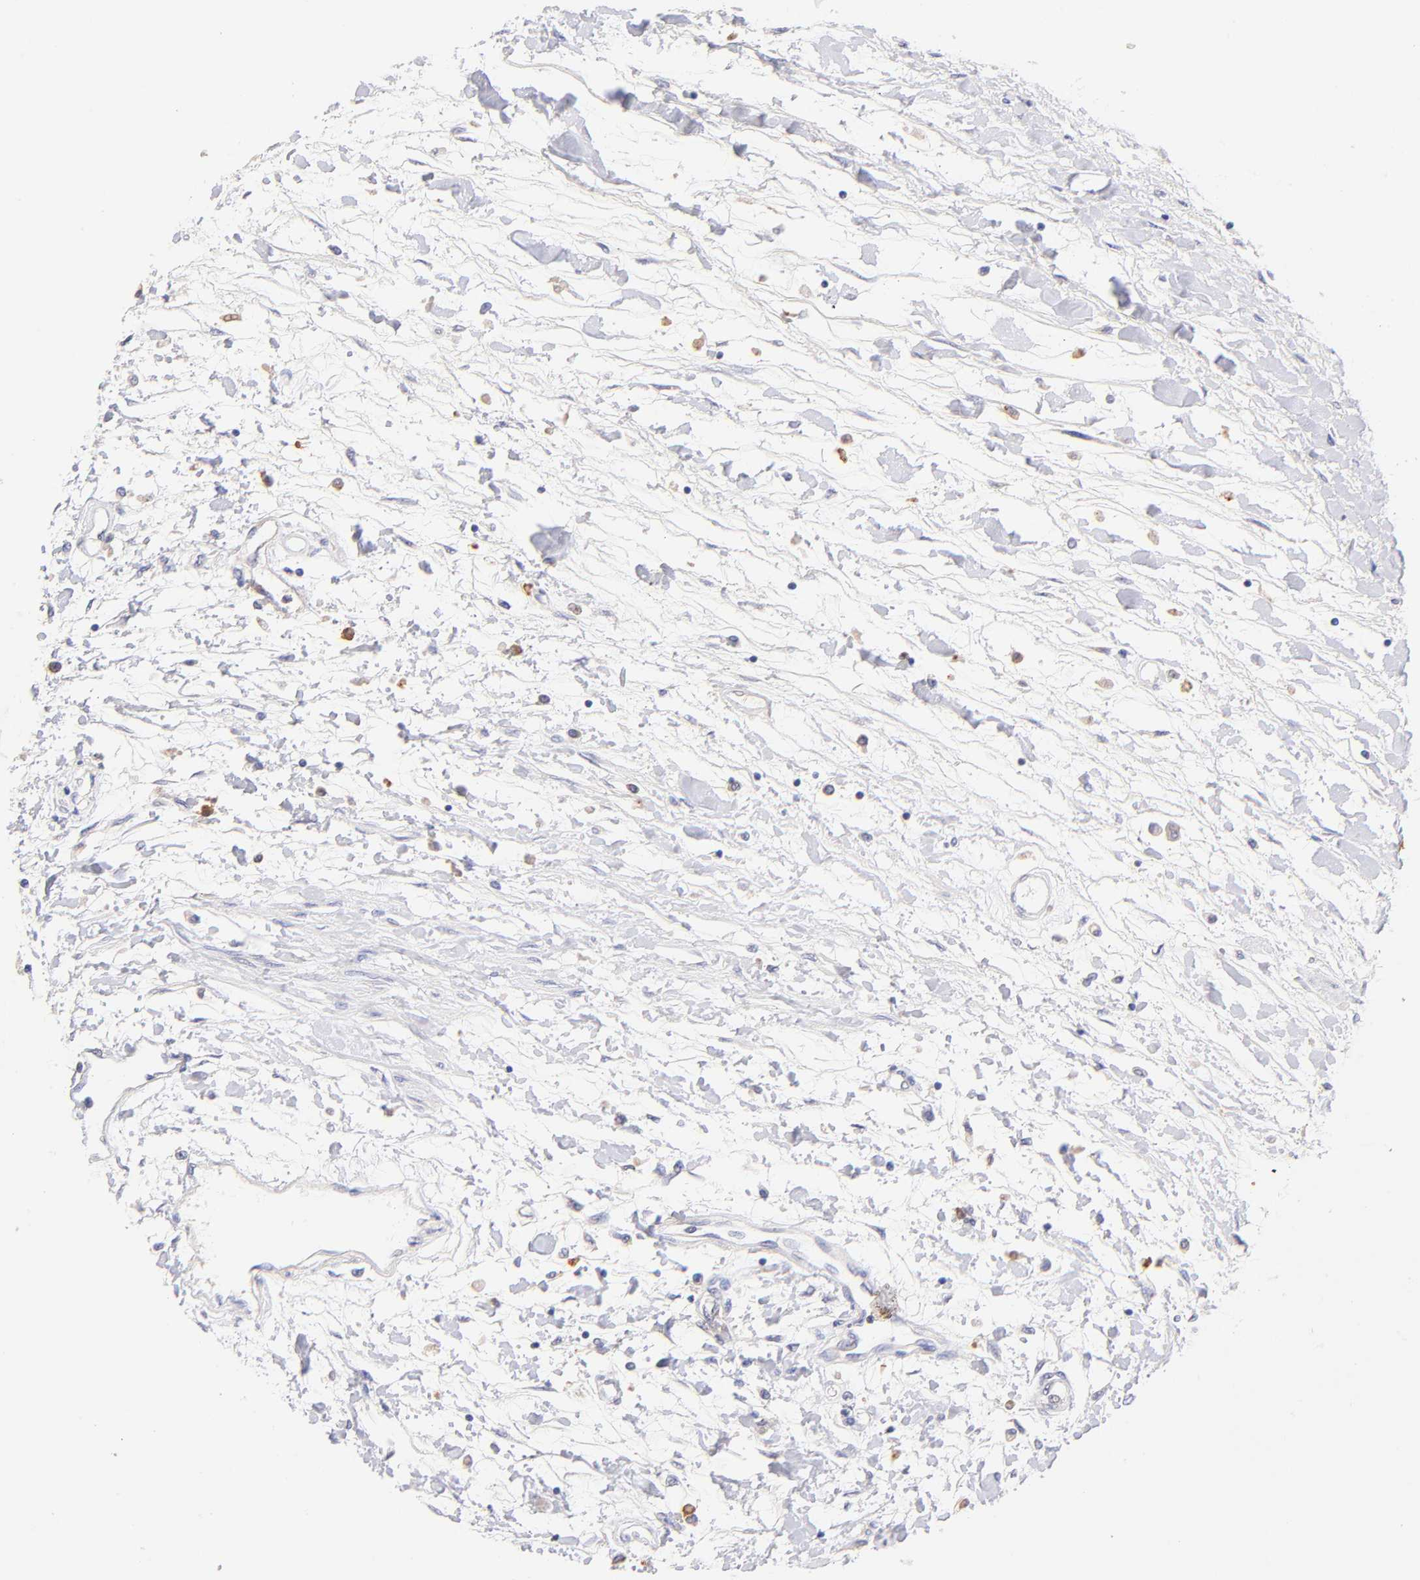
{"staining": {"intensity": "negative", "quantity": "none", "location": "none"}, "tissue": "renal cancer", "cell_type": "Tumor cells", "image_type": "cancer", "snomed": [{"axis": "morphology", "description": "Adenocarcinoma, NOS"}, {"axis": "topography", "description": "Kidney"}], "caption": "This histopathology image is of adenocarcinoma (renal) stained with immunohistochemistry (IHC) to label a protein in brown with the nuclei are counter-stained blue. There is no expression in tumor cells.", "gene": "RPL11", "patient": {"sex": "male", "age": 57}}